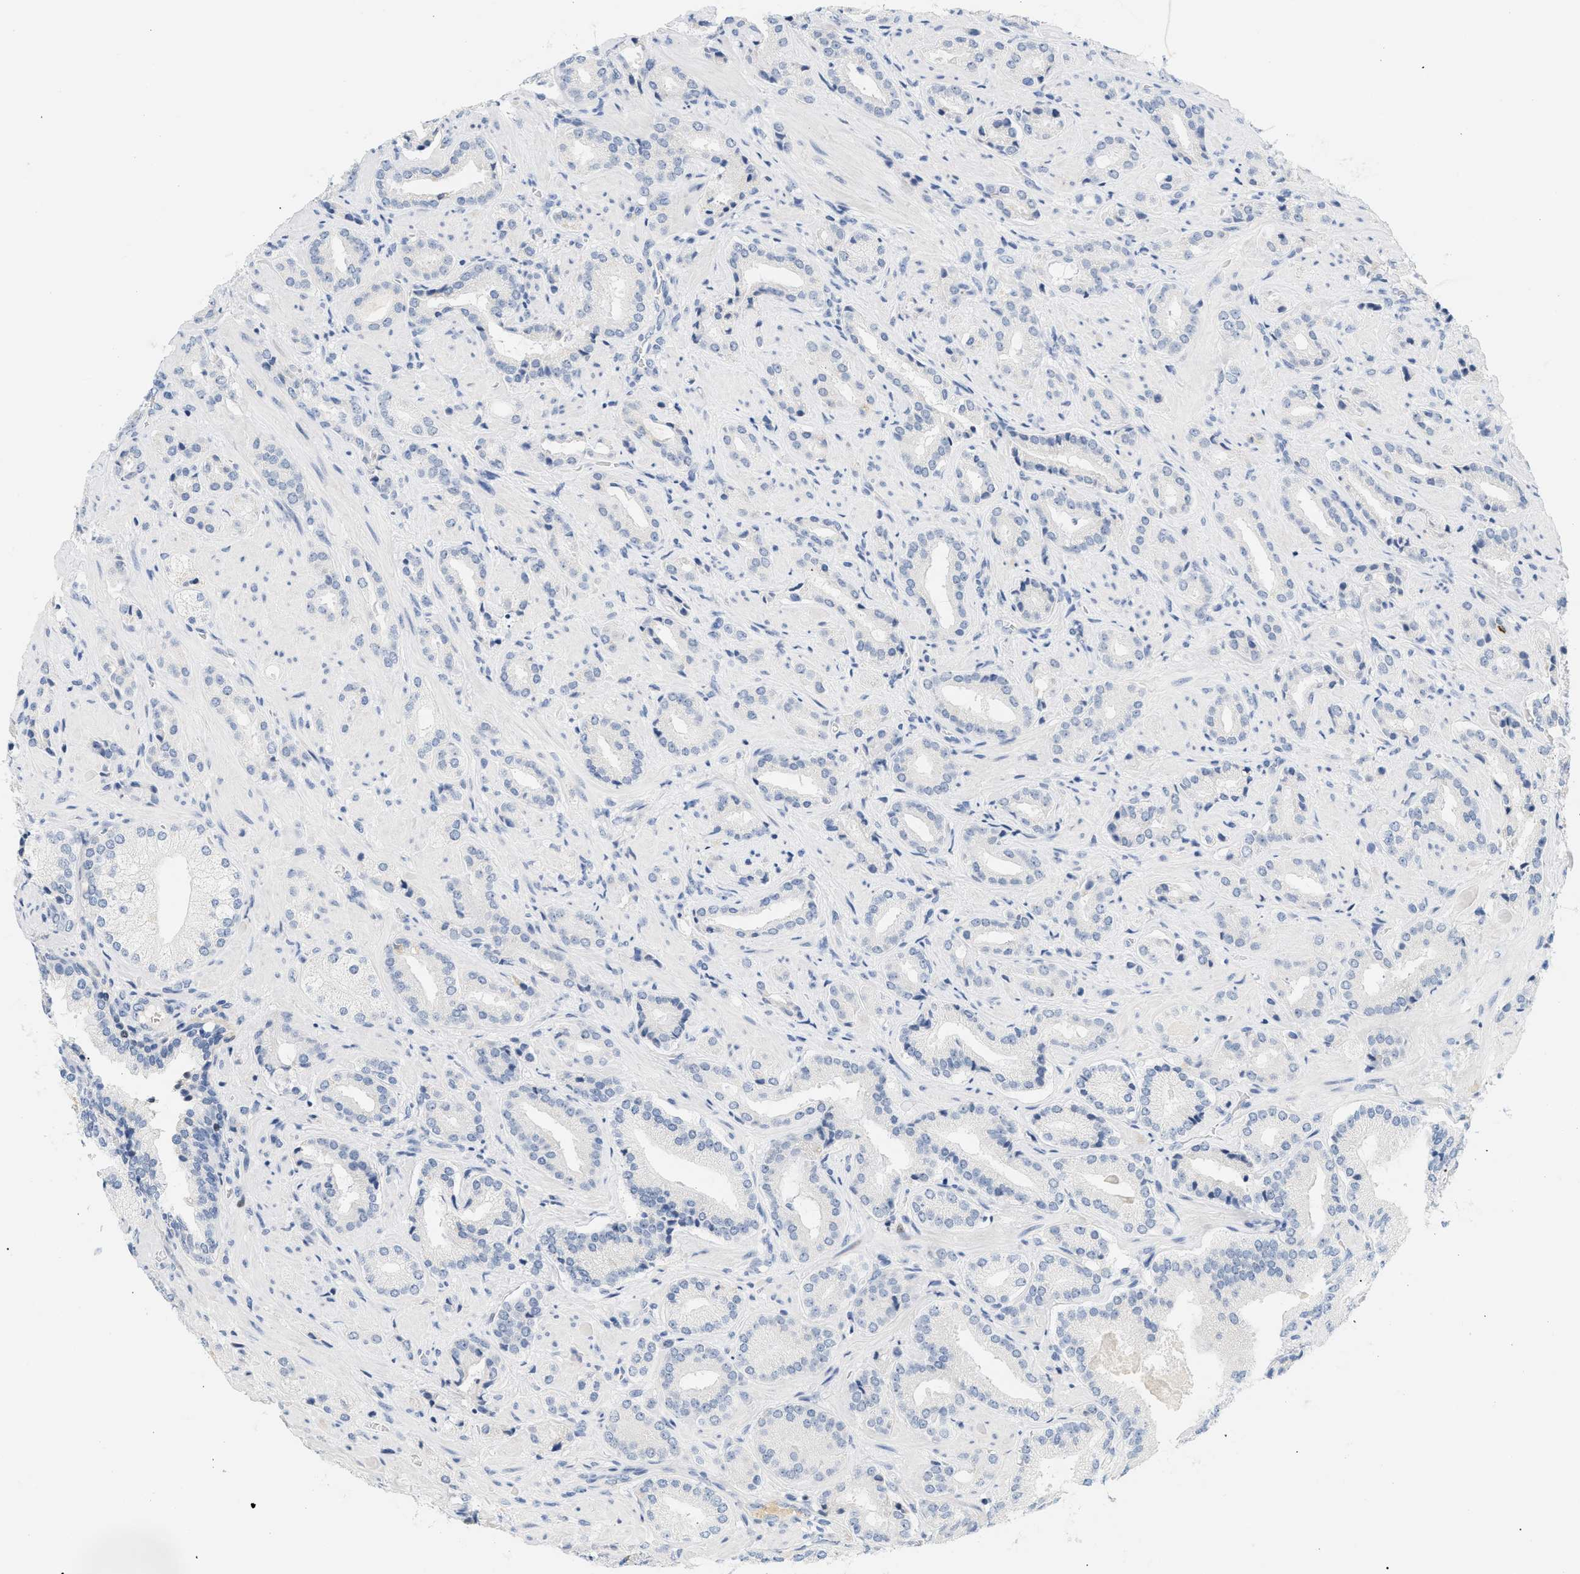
{"staining": {"intensity": "negative", "quantity": "none", "location": "none"}, "tissue": "prostate cancer", "cell_type": "Tumor cells", "image_type": "cancer", "snomed": [{"axis": "morphology", "description": "Adenocarcinoma, High grade"}, {"axis": "topography", "description": "Prostate"}], "caption": "The micrograph demonstrates no significant expression in tumor cells of prostate cancer.", "gene": "CFH", "patient": {"sex": "male", "age": 64}}